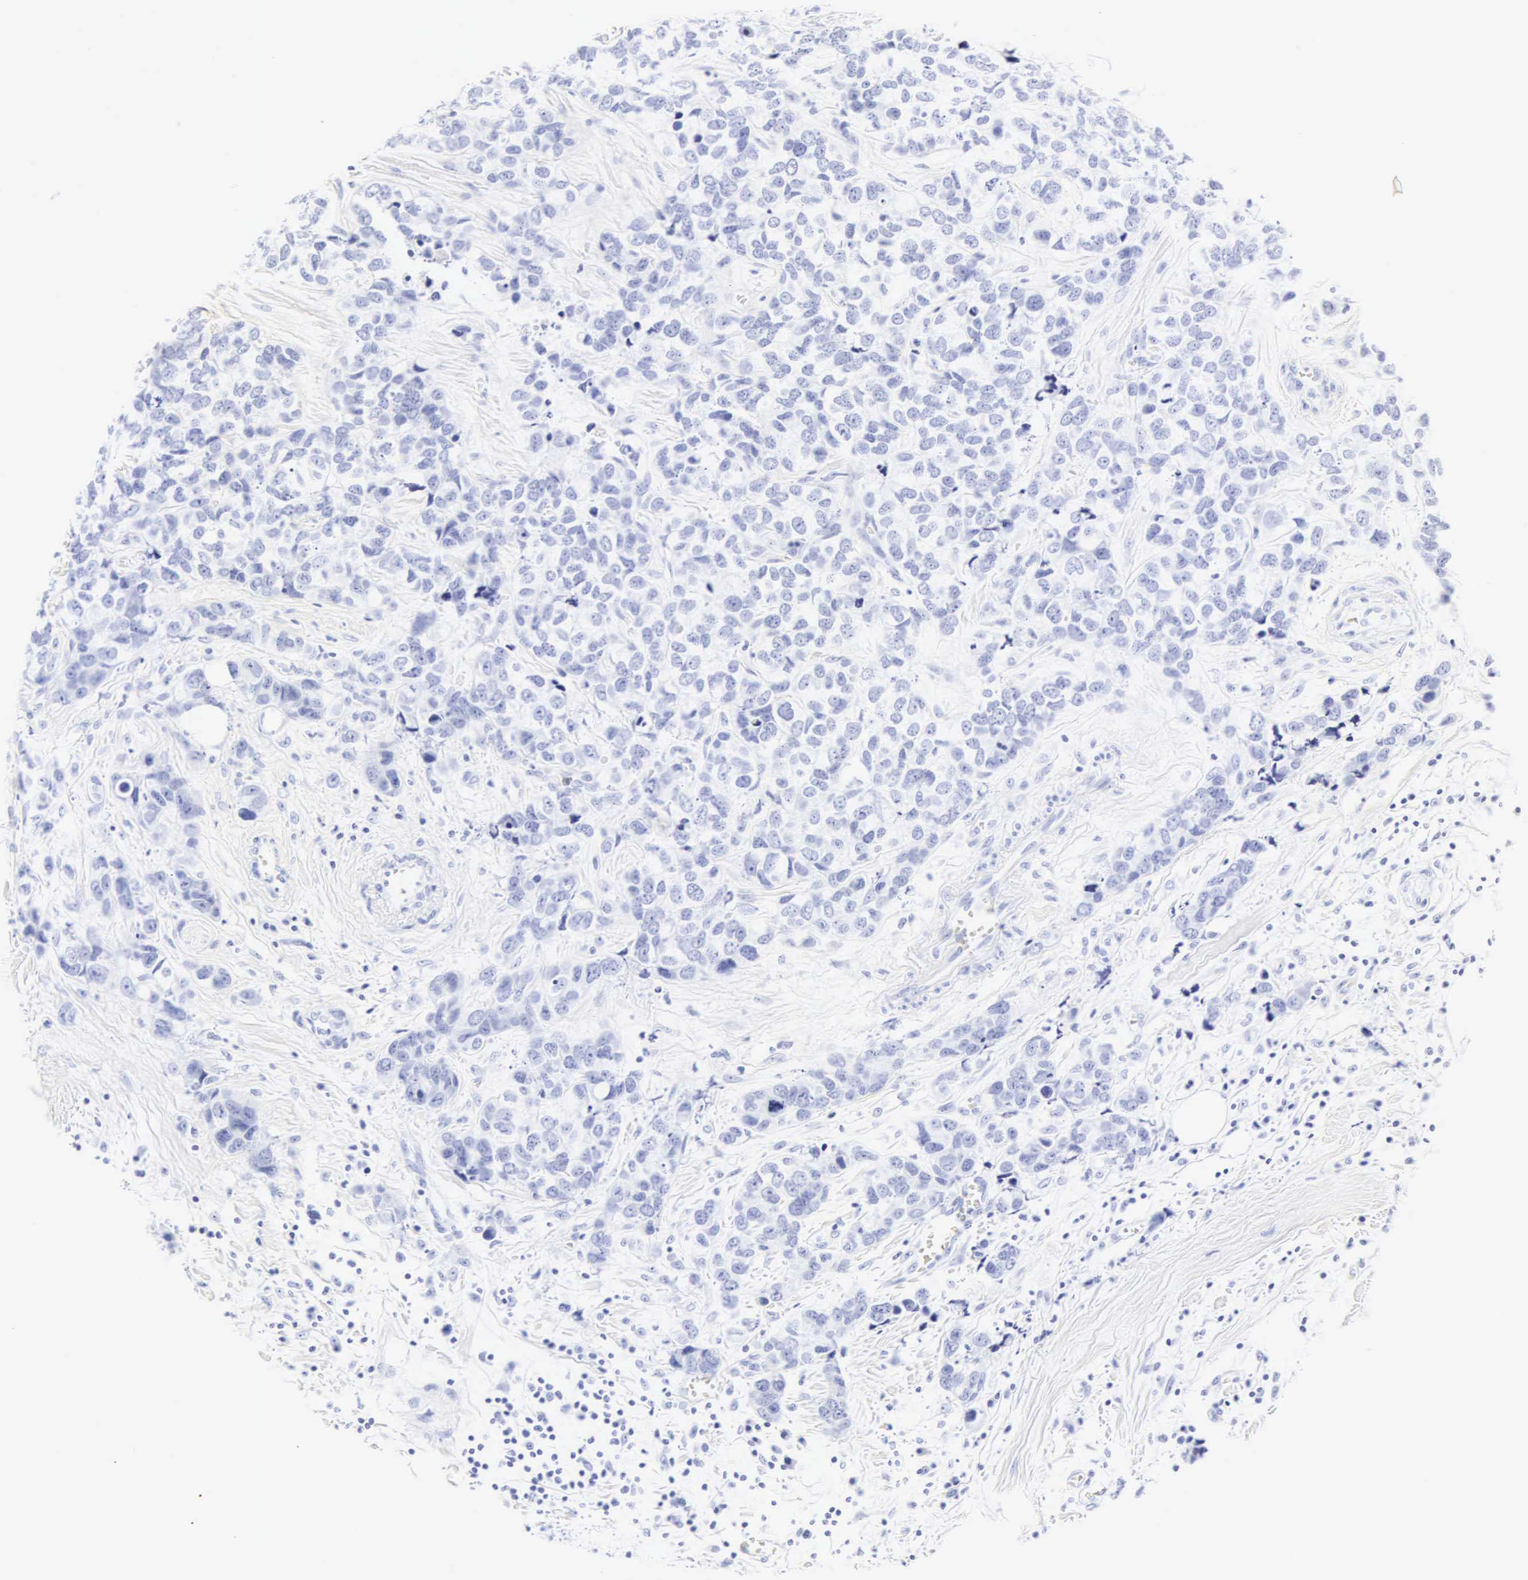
{"staining": {"intensity": "negative", "quantity": "none", "location": "none"}, "tissue": "breast cancer", "cell_type": "Tumor cells", "image_type": "cancer", "snomed": [{"axis": "morphology", "description": "Duct carcinoma"}, {"axis": "topography", "description": "Breast"}], "caption": "An image of human breast cancer is negative for staining in tumor cells. (DAB (3,3'-diaminobenzidine) immunohistochemistry (IHC) visualized using brightfield microscopy, high magnification).", "gene": "CGB3", "patient": {"sex": "female", "age": 91}}